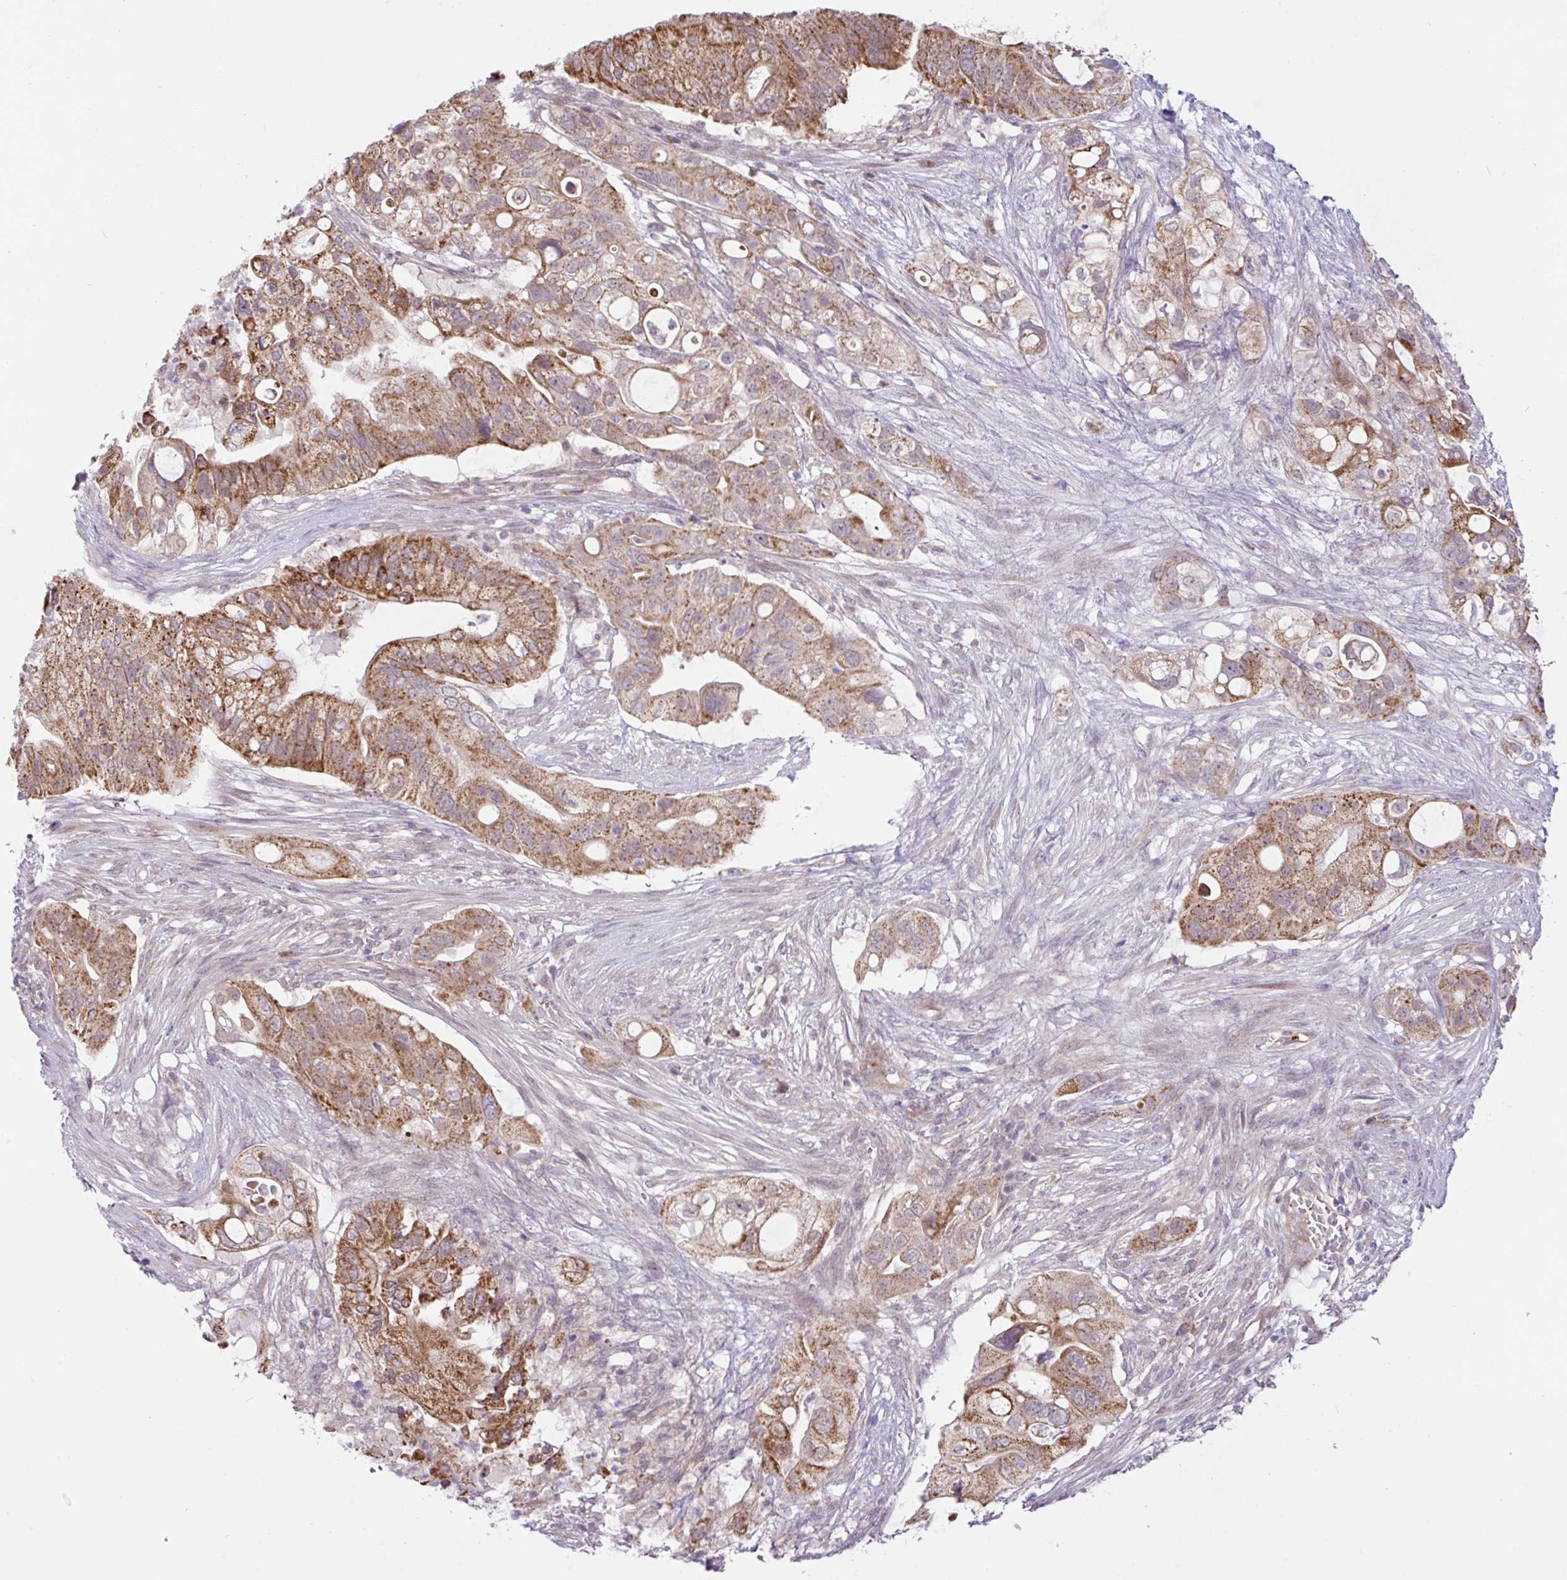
{"staining": {"intensity": "moderate", "quantity": ">75%", "location": "cytoplasmic/membranous"}, "tissue": "pancreatic cancer", "cell_type": "Tumor cells", "image_type": "cancer", "snomed": [{"axis": "morphology", "description": "Adenocarcinoma, NOS"}, {"axis": "topography", "description": "Pancreas"}], "caption": "Immunohistochemical staining of pancreatic adenocarcinoma displays medium levels of moderate cytoplasmic/membranous positivity in approximately >75% of tumor cells.", "gene": "DLEU7", "patient": {"sex": "female", "age": 72}}